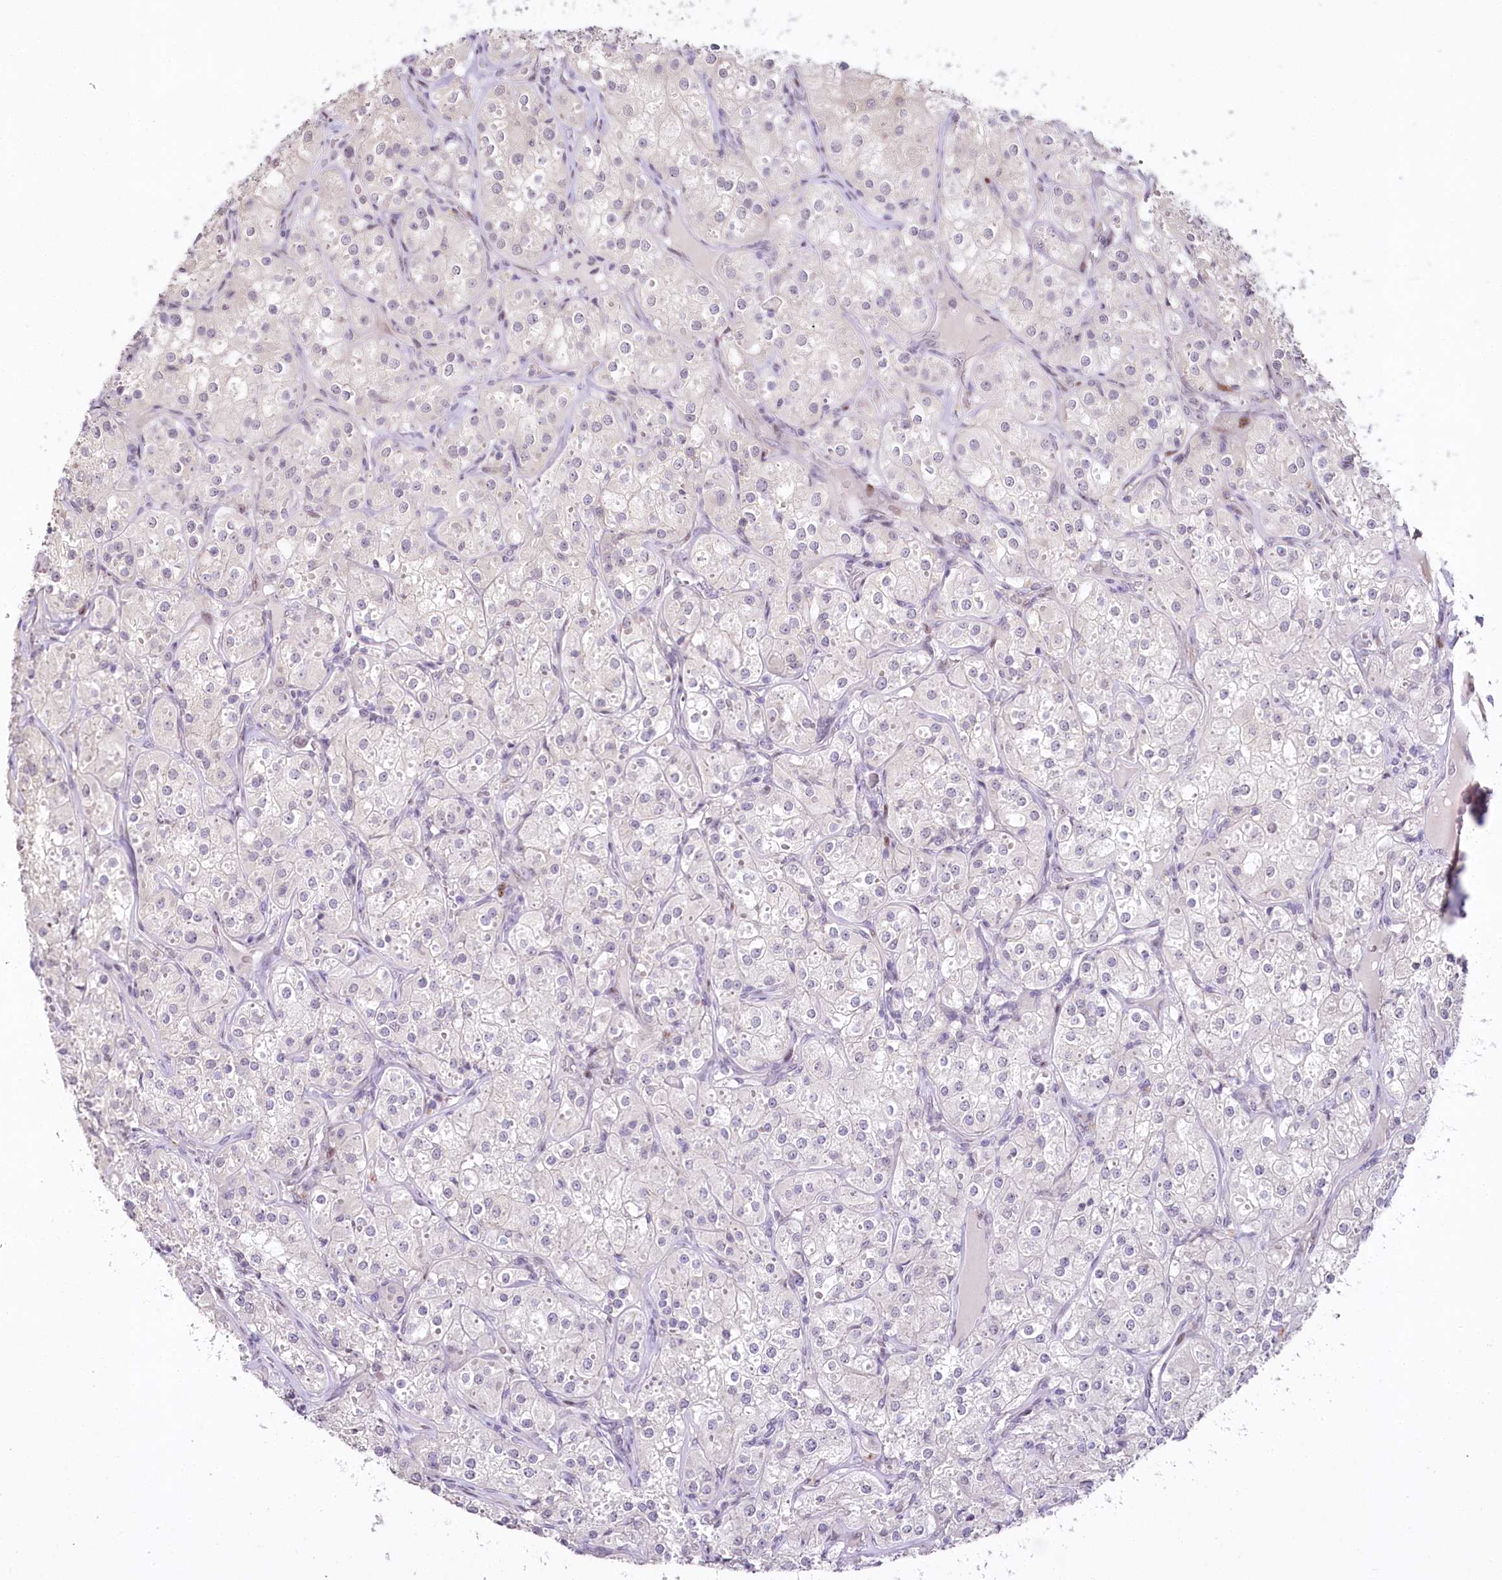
{"staining": {"intensity": "negative", "quantity": "none", "location": "none"}, "tissue": "renal cancer", "cell_type": "Tumor cells", "image_type": "cancer", "snomed": [{"axis": "morphology", "description": "Adenocarcinoma, NOS"}, {"axis": "topography", "description": "Kidney"}], "caption": "Renal cancer (adenocarcinoma) stained for a protein using immunohistochemistry (IHC) displays no staining tumor cells.", "gene": "HPD", "patient": {"sex": "male", "age": 77}}